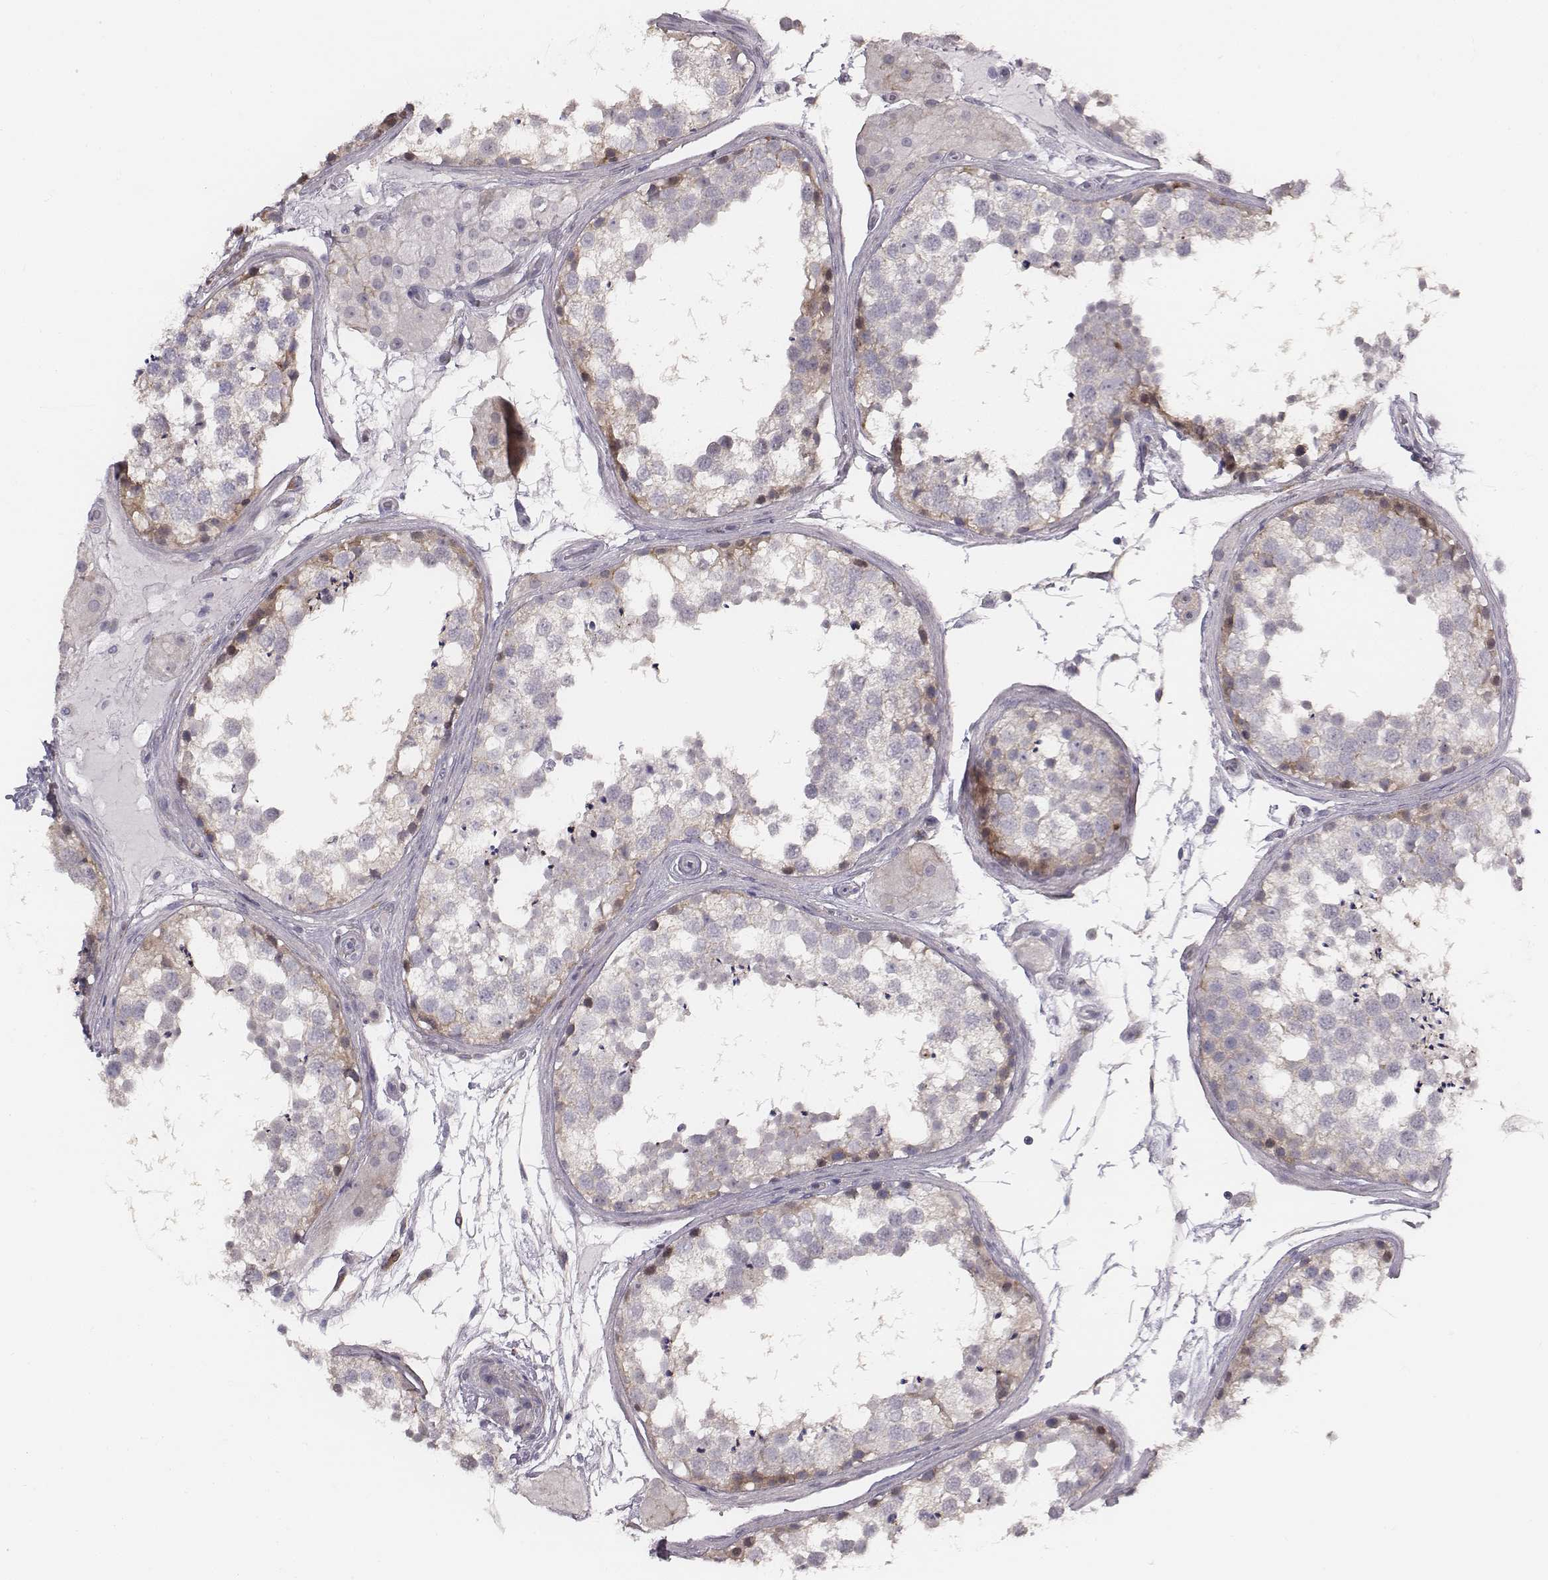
{"staining": {"intensity": "weak", "quantity": "25%-75%", "location": "cytoplasmic/membranous"}, "tissue": "testis", "cell_type": "Cells in seminiferous ducts", "image_type": "normal", "snomed": [{"axis": "morphology", "description": "Normal tissue, NOS"}, {"axis": "morphology", "description": "Seminoma, NOS"}, {"axis": "topography", "description": "Testis"}], "caption": "A micrograph of human testis stained for a protein demonstrates weak cytoplasmic/membranous brown staining in cells in seminiferous ducts.", "gene": "PRKCZ", "patient": {"sex": "male", "age": 65}}